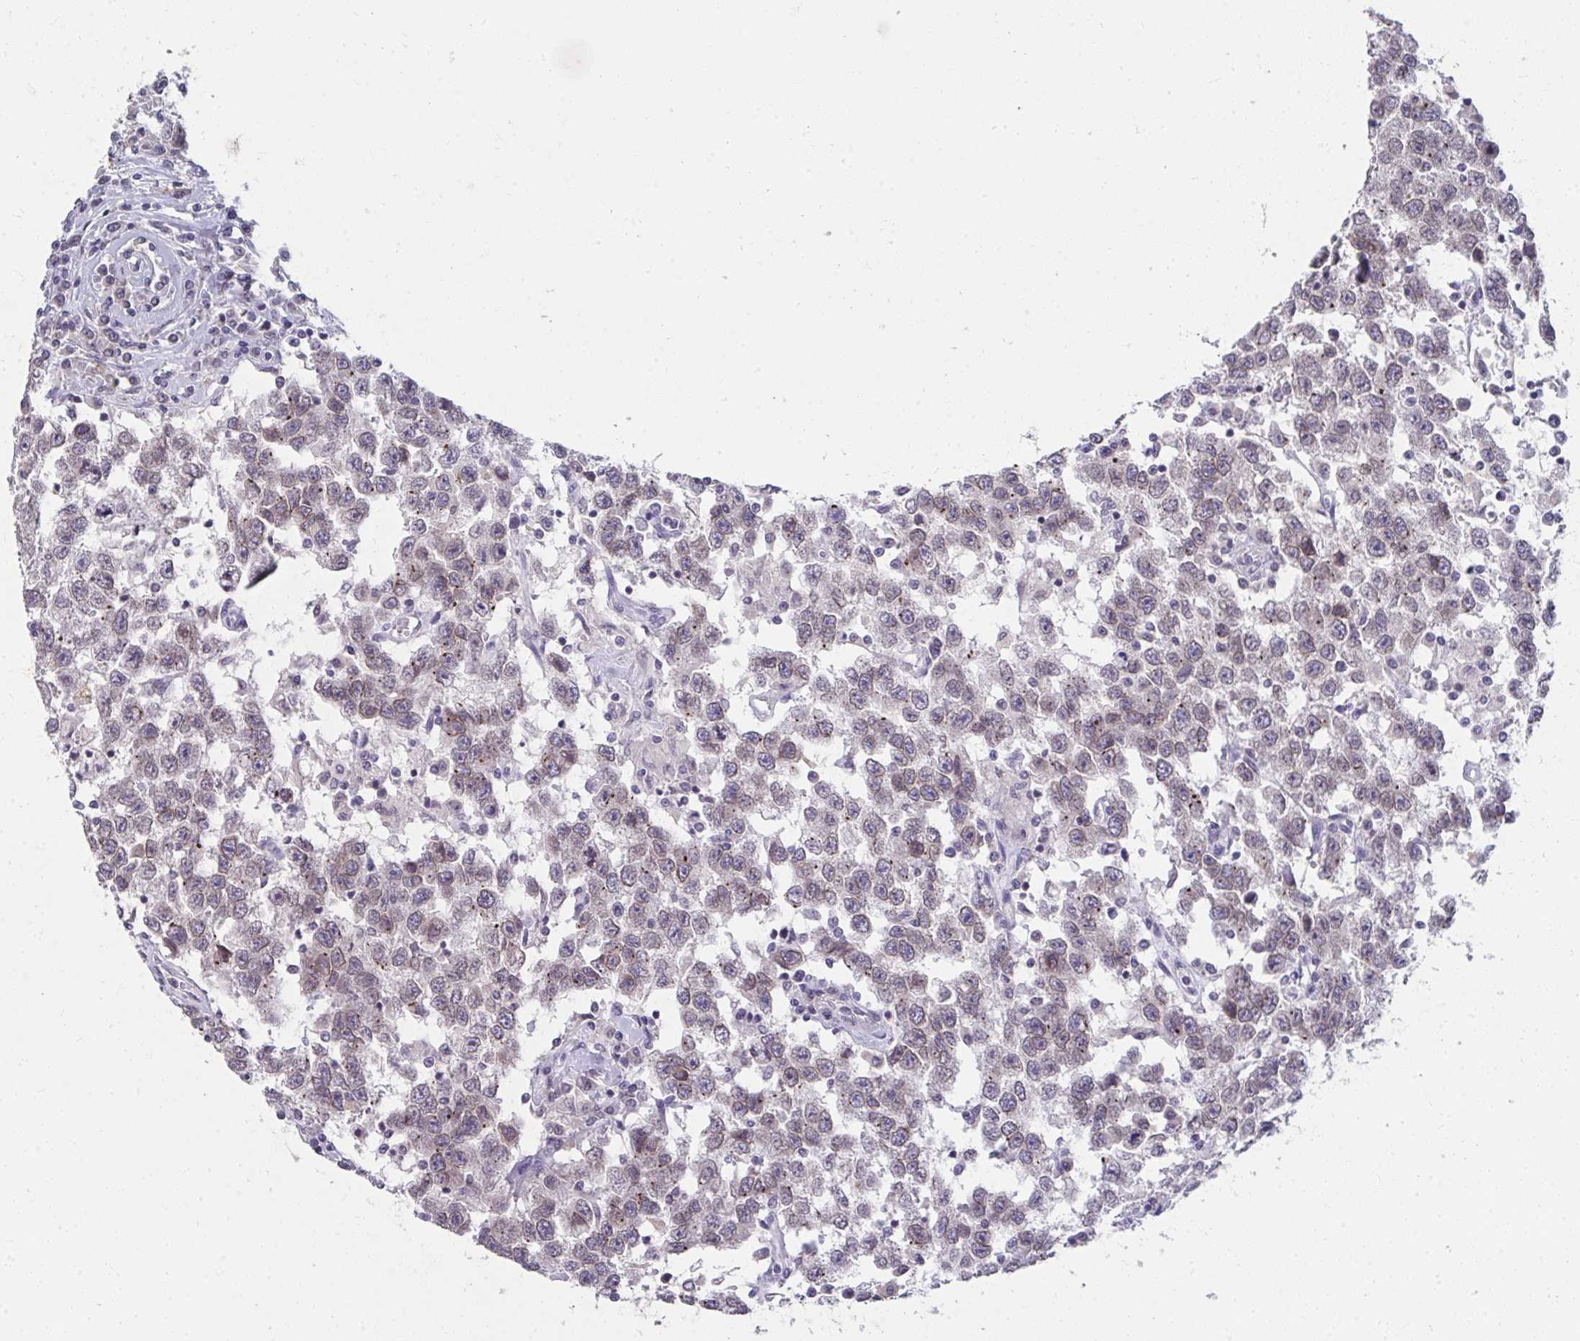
{"staining": {"intensity": "weak", "quantity": "<25%", "location": "cytoplasmic/membranous,nuclear"}, "tissue": "testis cancer", "cell_type": "Tumor cells", "image_type": "cancer", "snomed": [{"axis": "morphology", "description": "Seminoma, NOS"}, {"axis": "topography", "description": "Testis"}], "caption": "This histopathology image is of testis cancer stained with immunohistochemistry to label a protein in brown with the nuclei are counter-stained blue. There is no staining in tumor cells.", "gene": "NUP133", "patient": {"sex": "male", "age": 41}}